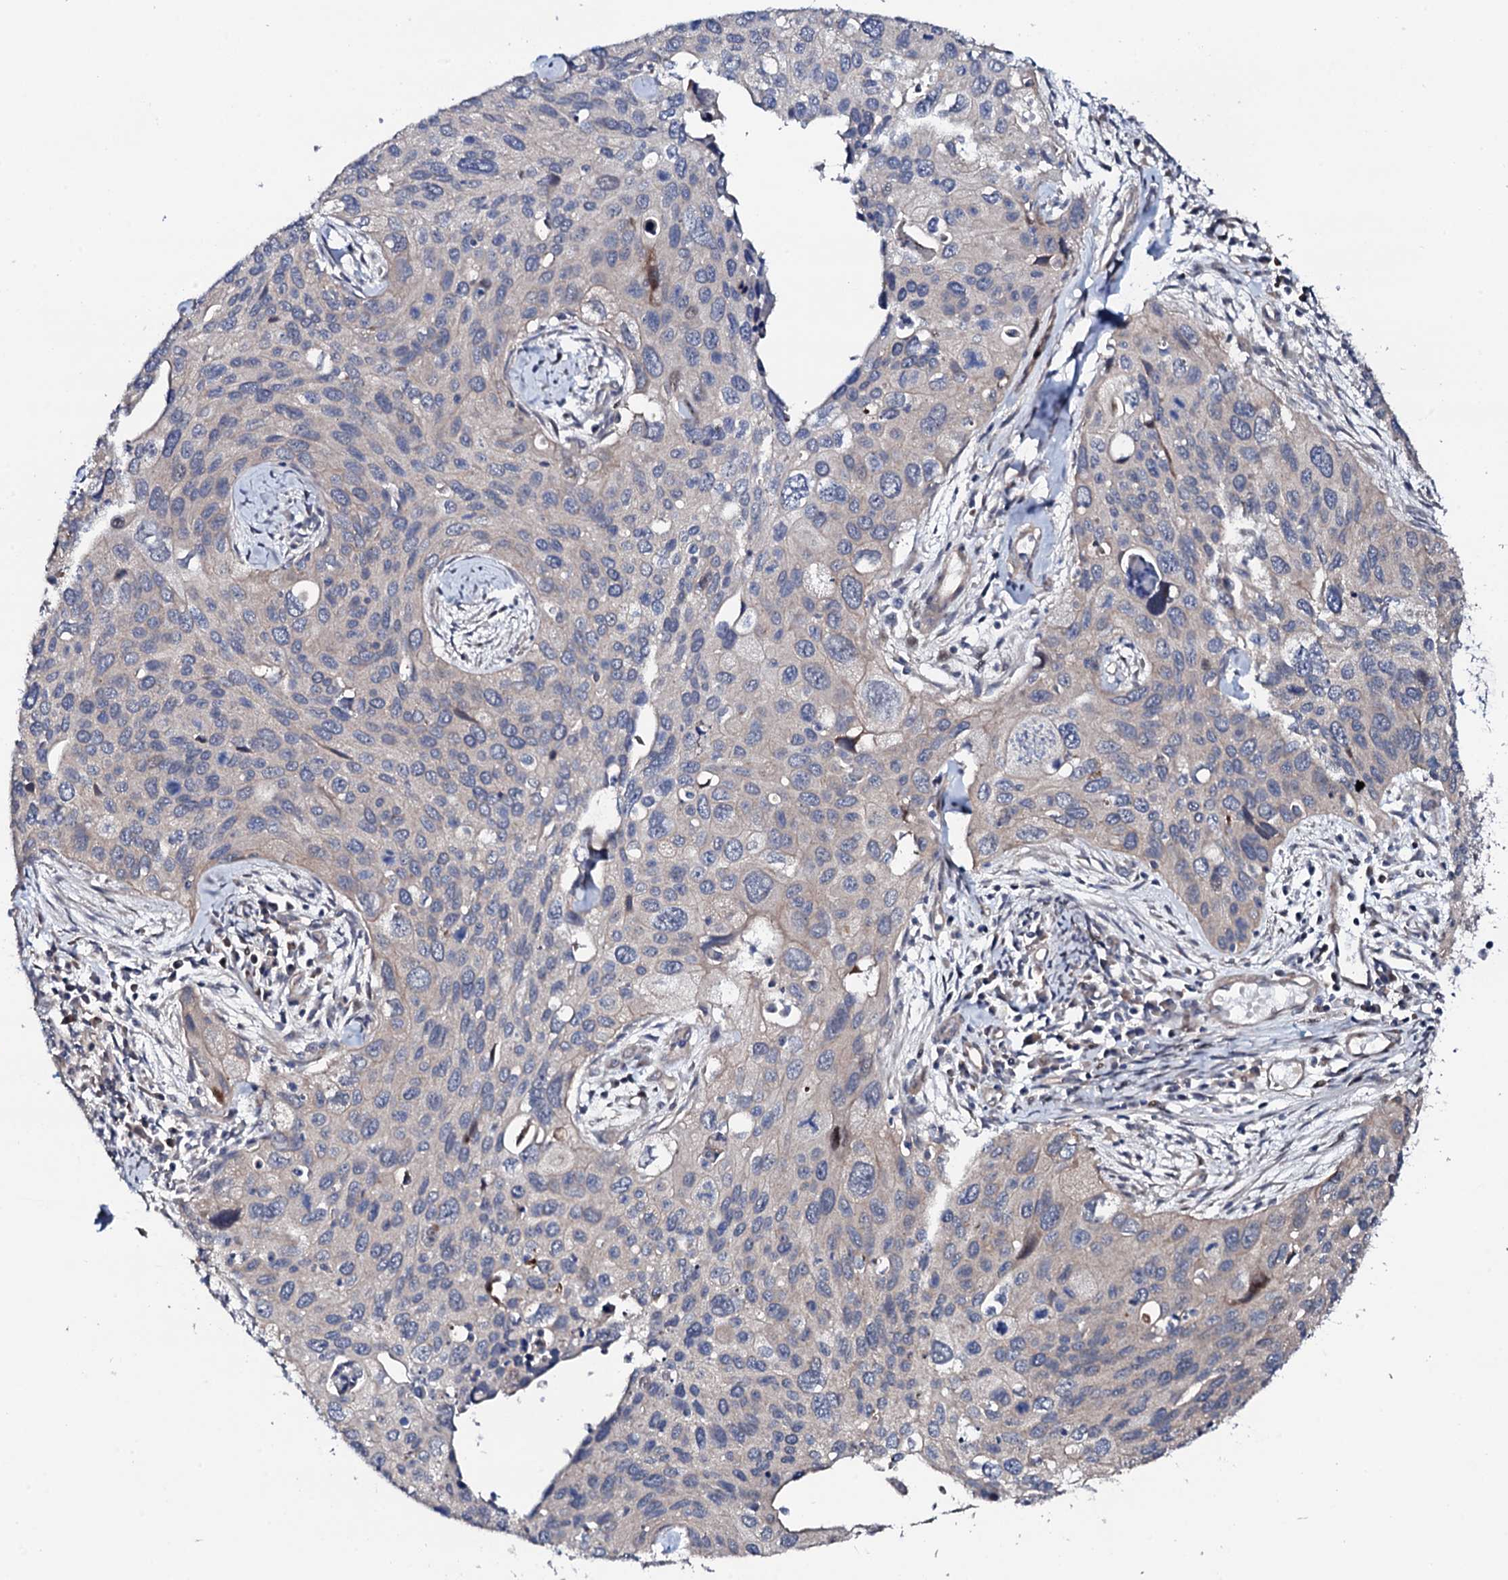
{"staining": {"intensity": "negative", "quantity": "none", "location": "none"}, "tissue": "cervical cancer", "cell_type": "Tumor cells", "image_type": "cancer", "snomed": [{"axis": "morphology", "description": "Squamous cell carcinoma, NOS"}, {"axis": "topography", "description": "Cervix"}], "caption": "The photomicrograph demonstrates no staining of tumor cells in squamous cell carcinoma (cervical).", "gene": "CIAO2A", "patient": {"sex": "female", "age": 55}}